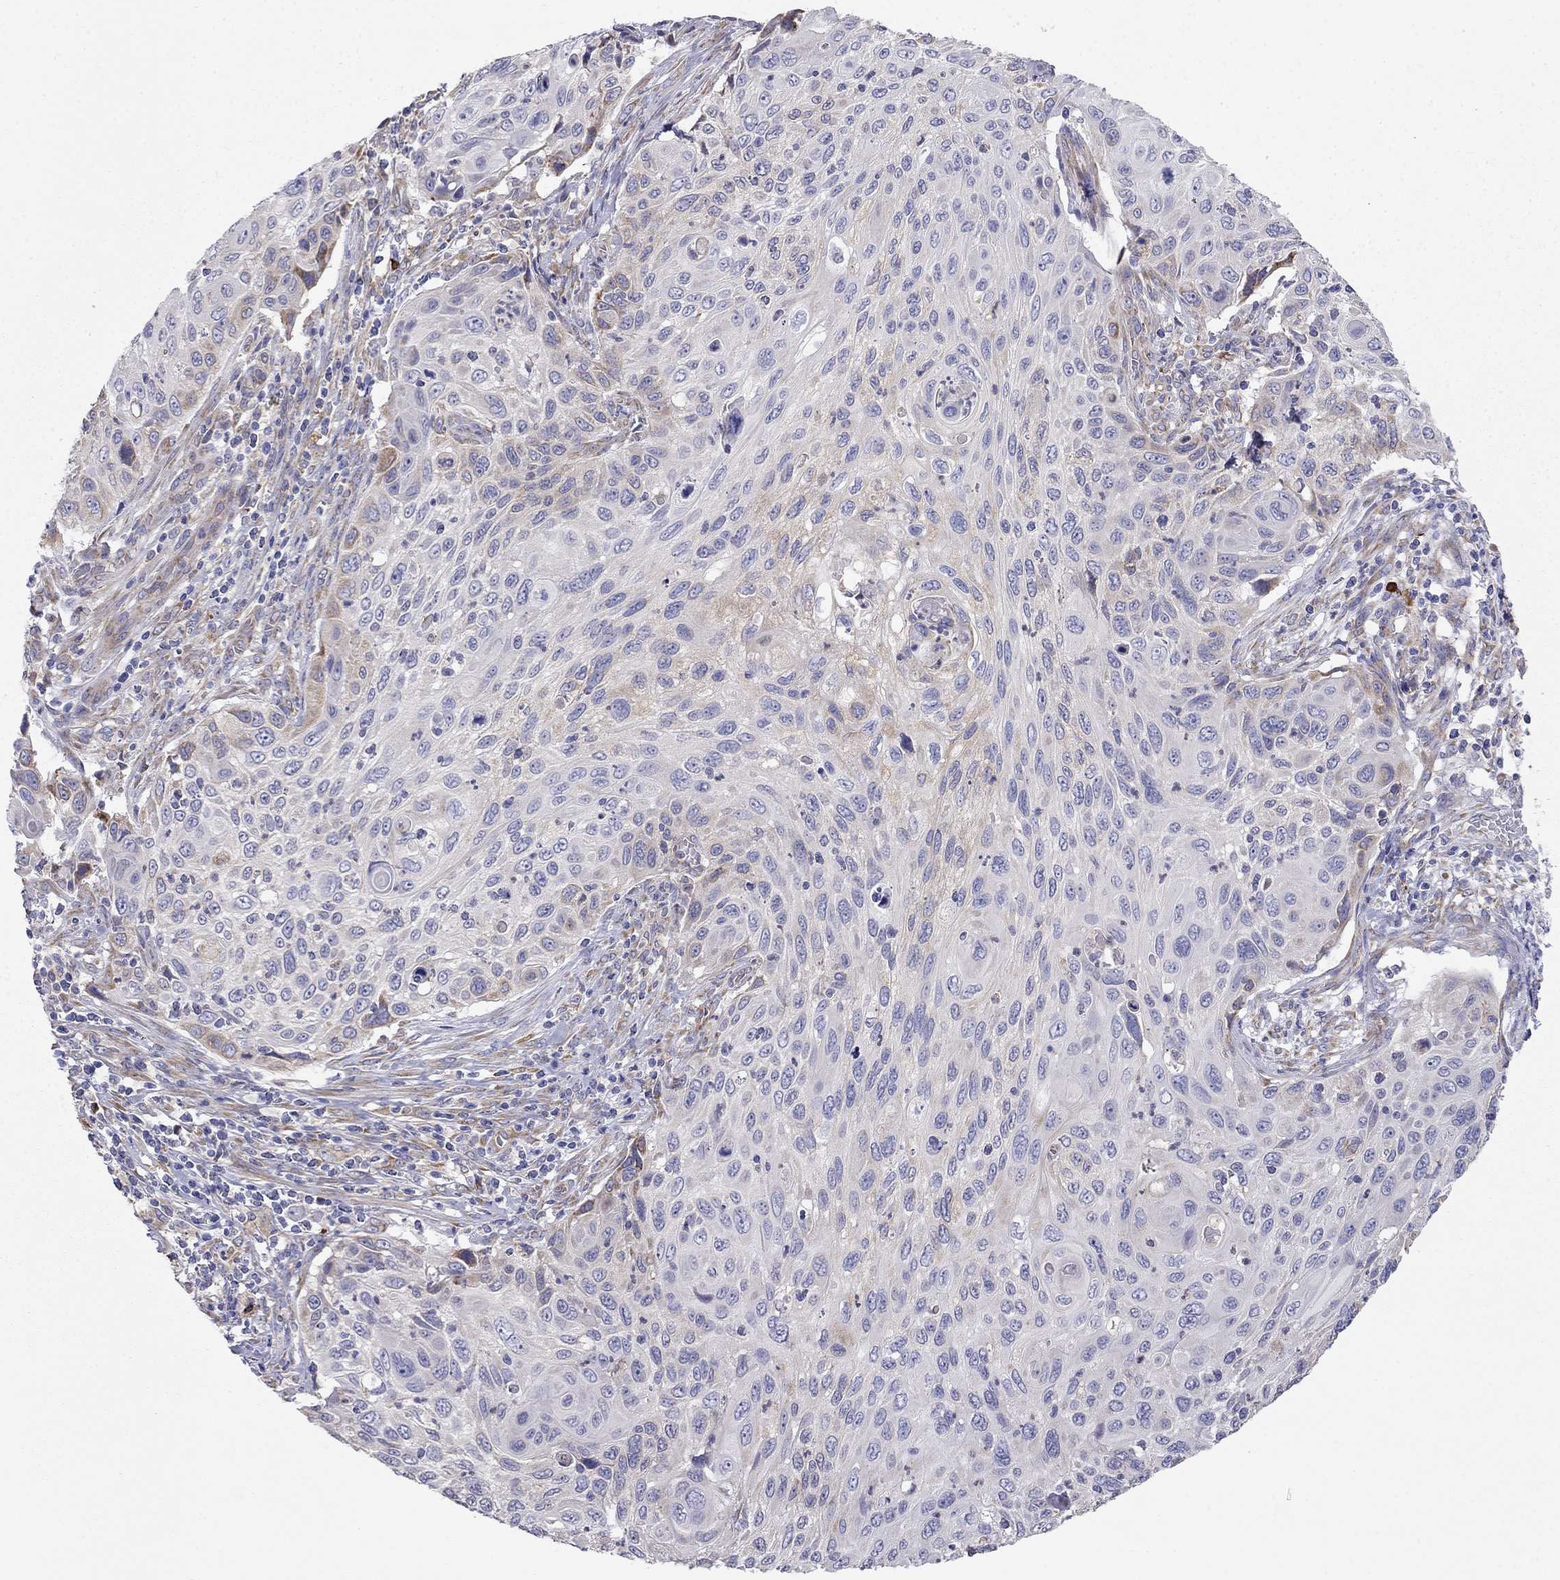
{"staining": {"intensity": "weak", "quantity": "<25%", "location": "cytoplasmic/membranous"}, "tissue": "cervical cancer", "cell_type": "Tumor cells", "image_type": "cancer", "snomed": [{"axis": "morphology", "description": "Squamous cell carcinoma, NOS"}, {"axis": "topography", "description": "Cervix"}], "caption": "High power microscopy micrograph of an immunohistochemistry (IHC) photomicrograph of squamous cell carcinoma (cervical), revealing no significant positivity in tumor cells.", "gene": "LONRF2", "patient": {"sex": "female", "age": 70}}